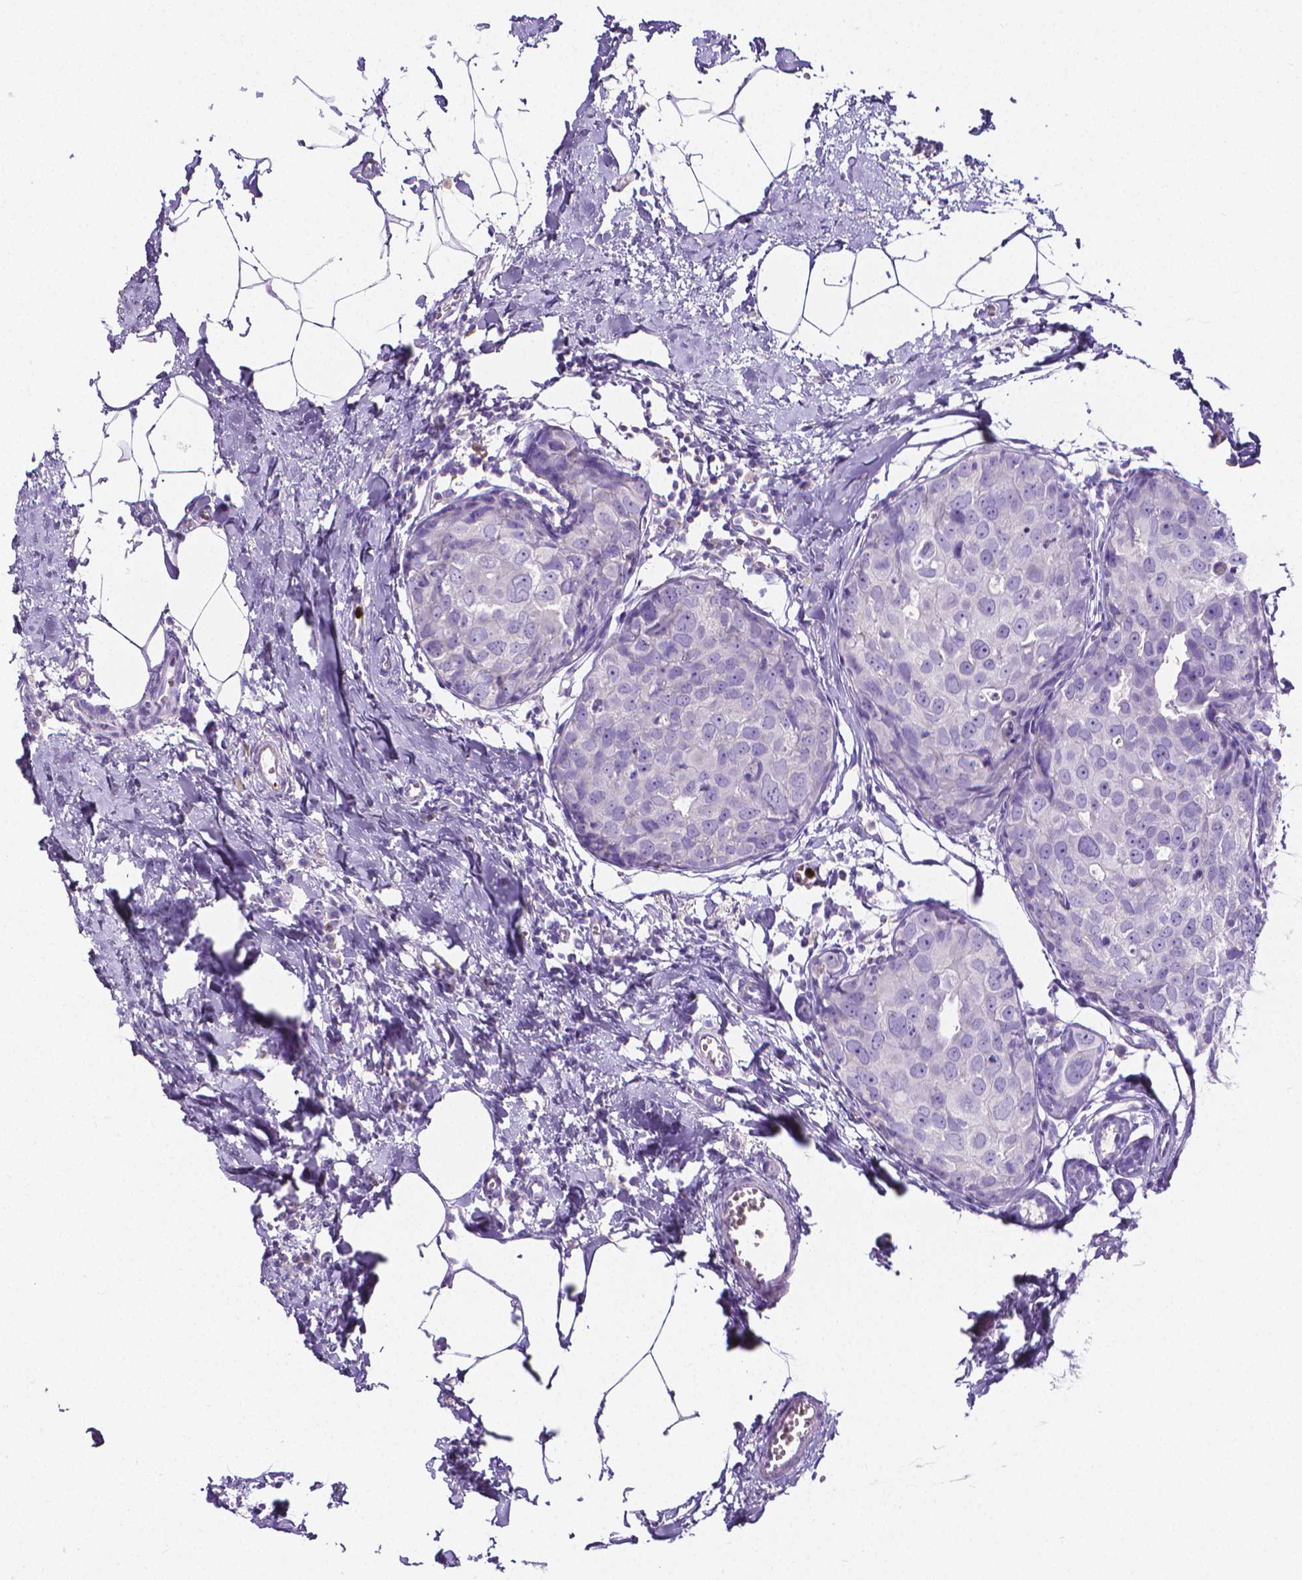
{"staining": {"intensity": "negative", "quantity": "none", "location": "none"}, "tissue": "breast cancer", "cell_type": "Tumor cells", "image_type": "cancer", "snomed": [{"axis": "morphology", "description": "Duct carcinoma"}, {"axis": "topography", "description": "Breast"}], "caption": "High magnification brightfield microscopy of intraductal carcinoma (breast) stained with DAB (brown) and counterstained with hematoxylin (blue): tumor cells show no significant expression.", "gene": "MMP9", "patient": {"sex": "female", "age": 38}}